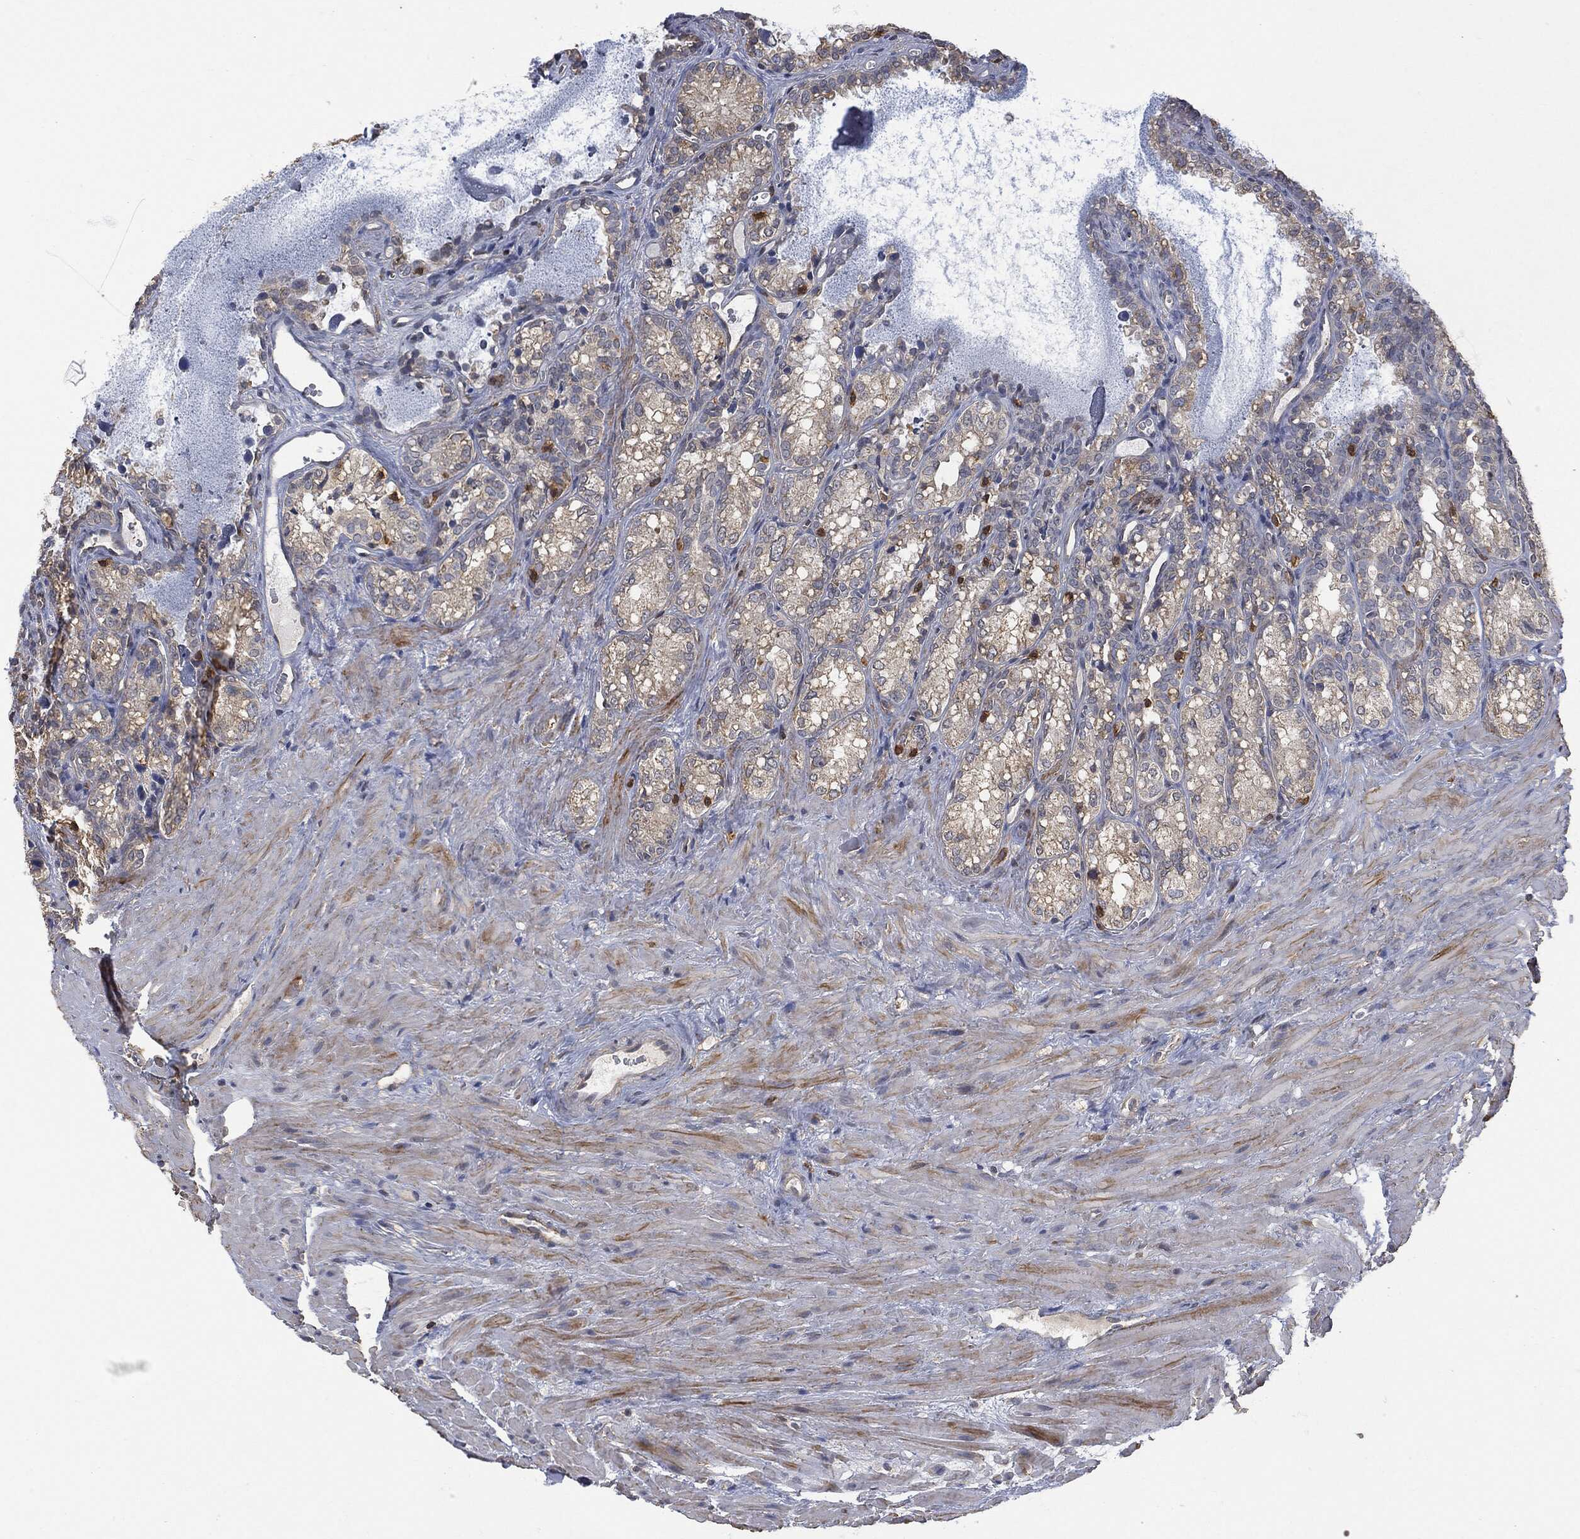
{"staining": {"intensity": "negative", "quantity": "none", "location": "none"}, "tissue": "seminal vesicle", "cell_type": "Glandular cells", "image_type": "normal", "snomed": [{"axis": "morphology", "description": "Normal tissue, NOS"}, {"axis": "topography", "description": "Seminal veicle"}], "caption": "Normal seminal vesicle was stained to show a protein in brown. There is no significant staining in glandular cells. (DAB (3,3'-diaminobenzidine) IHC with hematoxylin counter stain).", "gene": "PSMB10", "patient": {"sex": "male", "age": 68}}